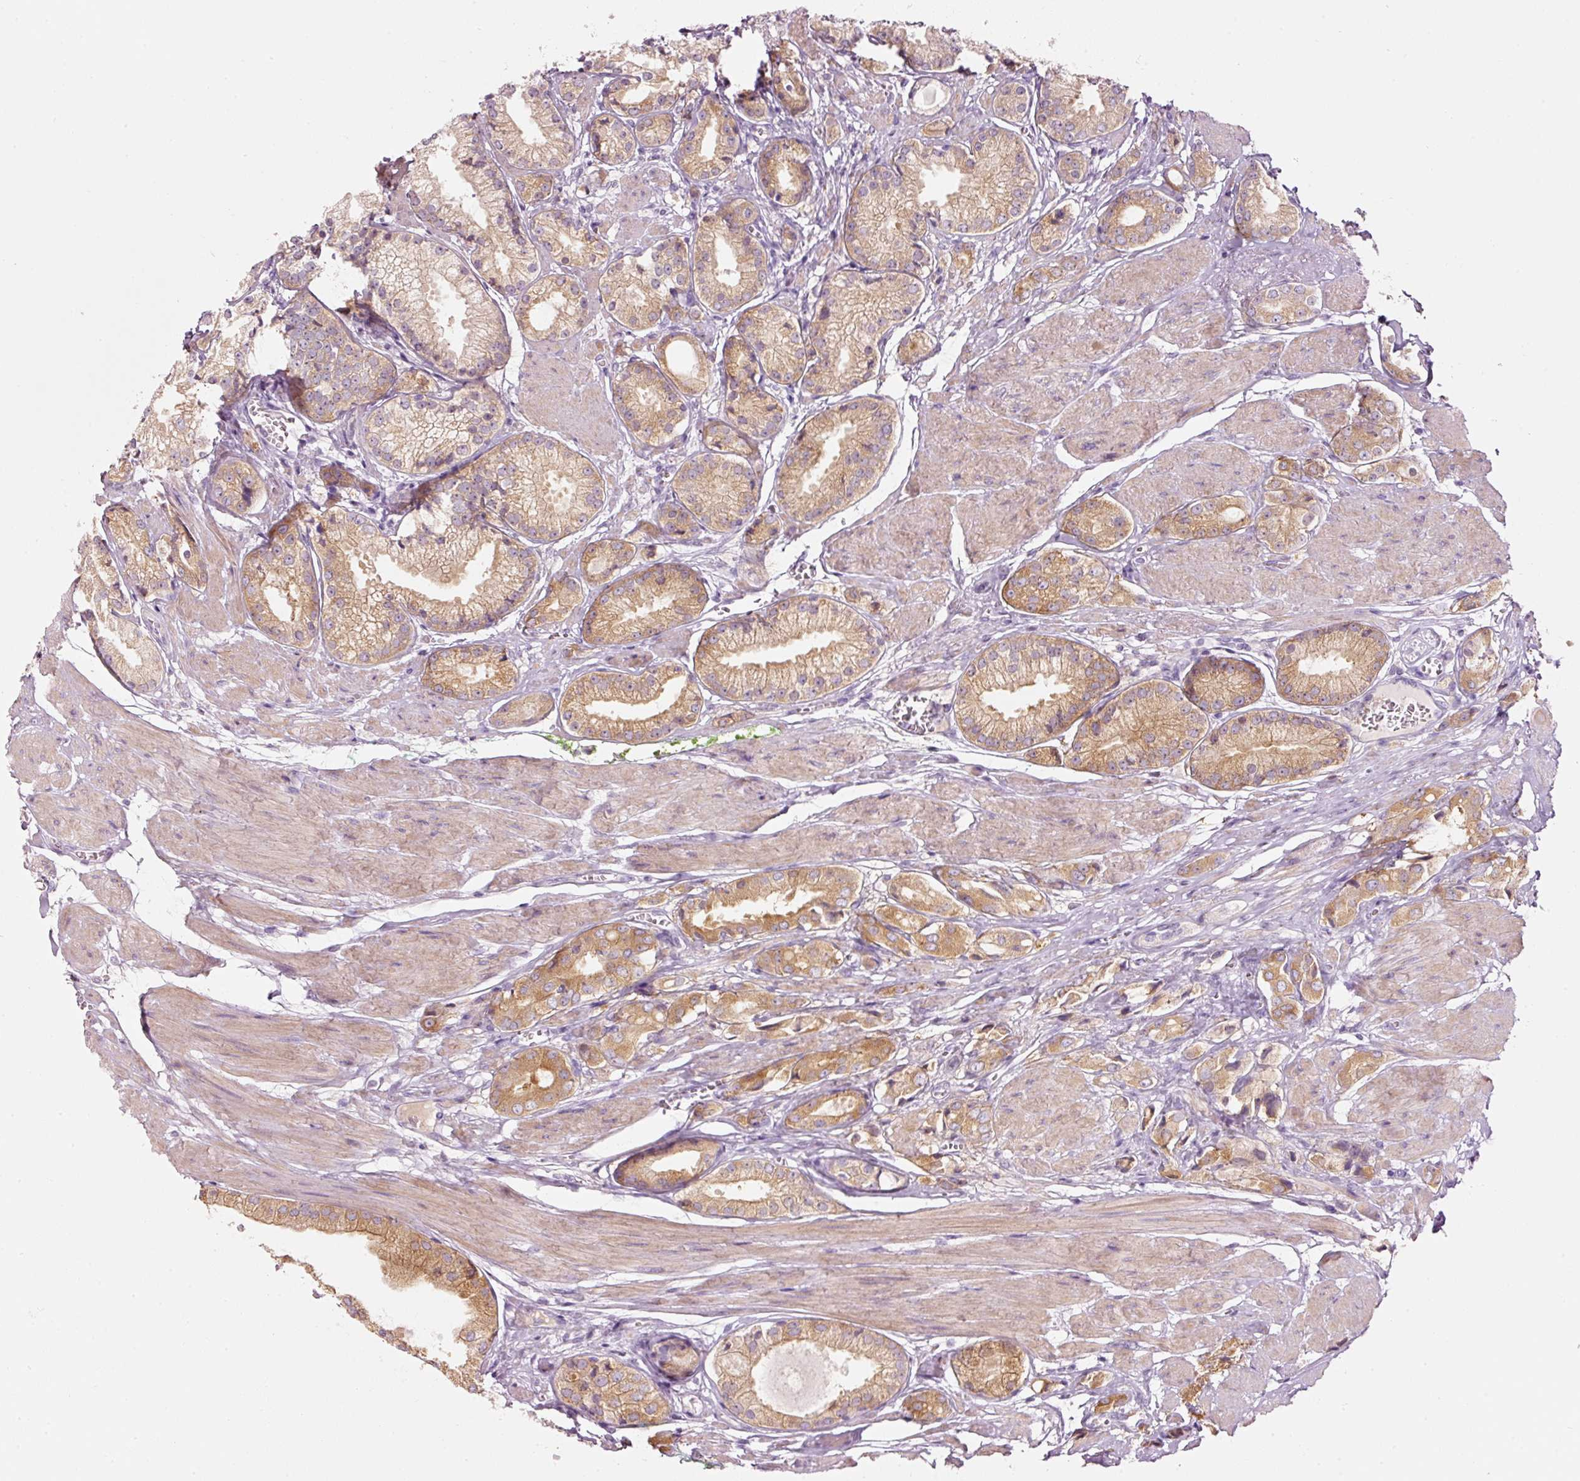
{"staining": {"intensity": "moderate", "quantity": "25%-75%", "location": "cytoplasmic/membranous"}, "tissue": "prostate cancer", "cell_type": "Tumor cells", "image_type": "cancer", "snomed": [{"axis": "morphology", "description": "Adenocarcinoma, High grade"}, {"axis": "topography", "description": "Prostate and seminal vesicle, NOS"}], "caption": "The histopathology image displays staining of prostate cancer, revealing moderate cytoplasmic/membranous protein expression (brown color) within tumor cells.", "gene": "PDXDC1", "patient": {"sex": "male", "age": 64}}